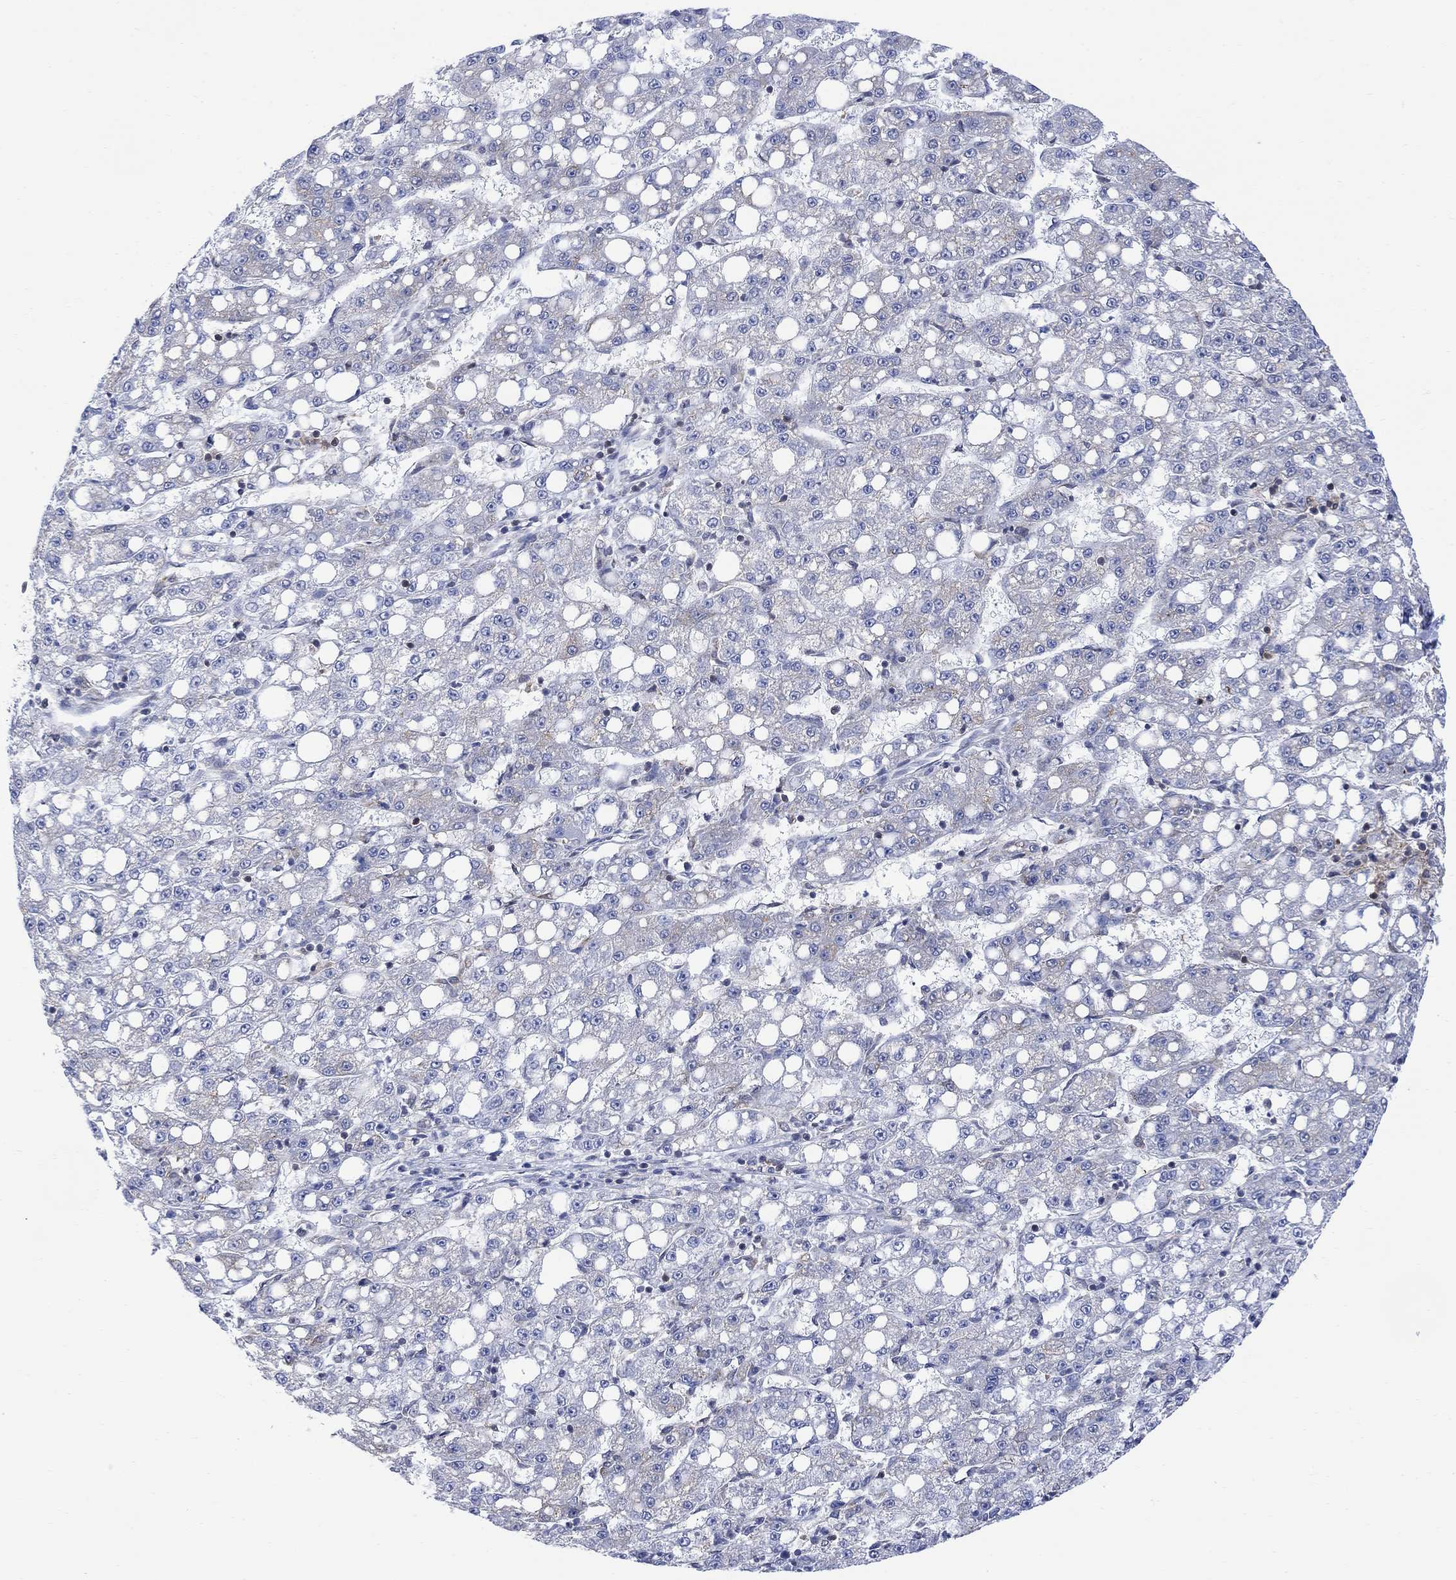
{"staining": {"intensity": "negative", "quantity": "none", "location": "none"}, "tissue": "liver cancer", "cell_type": "Tumor cells", "image_type": "cancer", "snomed": [{"axis": "morphology", "description": "Carcinoma, Hepatocellular, NOS"}, {"axis": "topography", "description": "Liver"}], "caption": "There is no significant positivity in tumor cells of liver cancer (hepatocellular carcinoma).", "gene": "GBP5", "patient": {"sex": "female", "age": 65}}